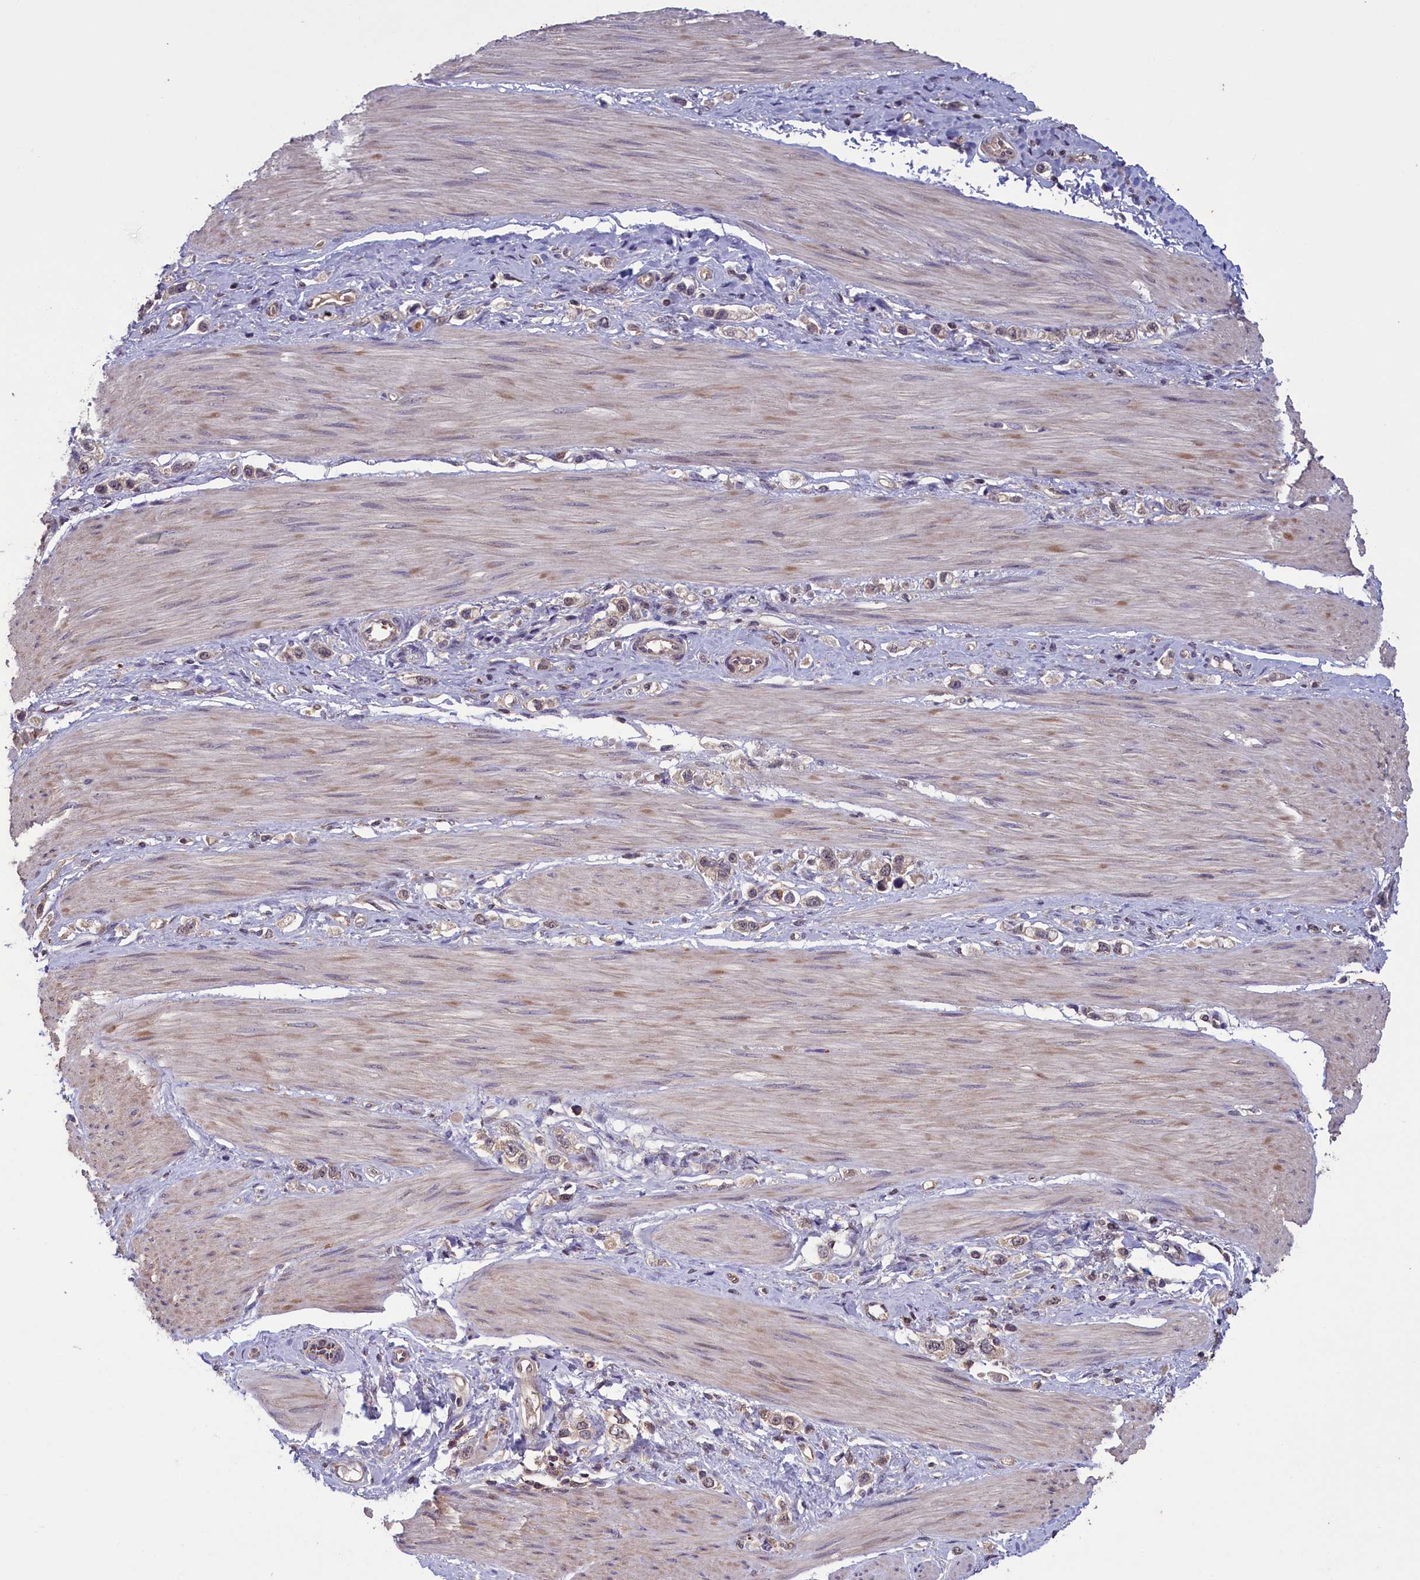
{"staining": {"intensity": "weak", "quantity": "<25%", "location": "nuclear"}, "tissue": "stomach cancer", "cell_type": "Tumor cells", "image_type": "cancer", "snomed": [{"axis": "morphology", "description": "Adenocarcinoma, NOS"}, {"axis": "topography", "description": "Stomach"}], "caption": "A histopathology image of human adenocarcinoma (stomach) is negative for staining in tumor cells.", "gene": "NUBP1", "patient": {"sex": "female", "age": 65}}